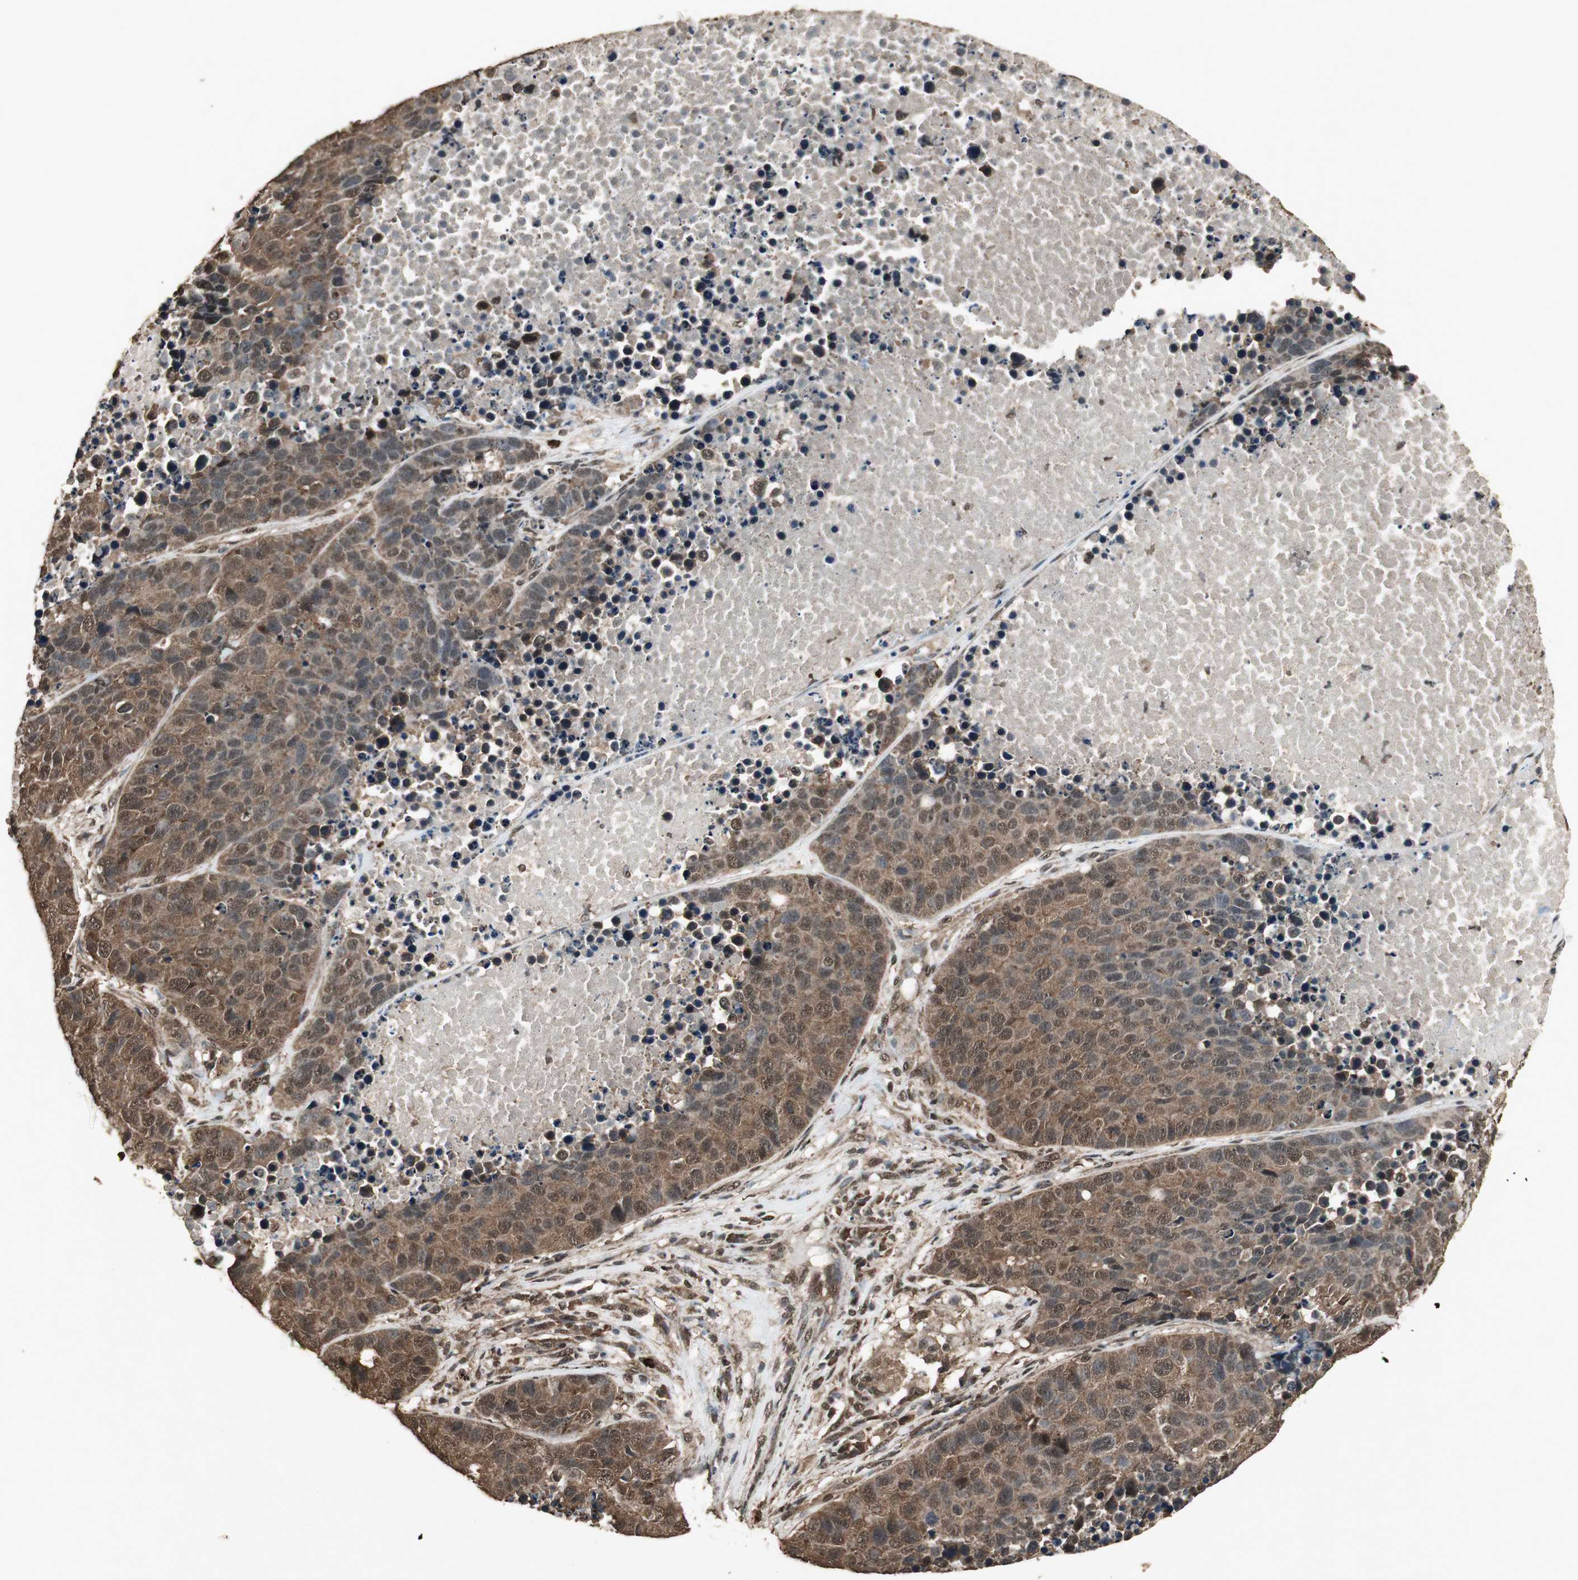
{"staining": {"intensity": "strong", "quantity": ">75%", "location": "cytoplasmic/membranous,nuclear"}, "tissue": "carcinoid", "cell_type": "Tumor cells", "image_type": "cancer", "snomed": [{"axis": "morphology", "description": "Carcinoid, malignant, NOS"}, {"axis": "topography", "description": "Lung"}], "caption": "Immunohistochemistry (DAB (3,3'-diaminobenzidine)) staining of malignant carcinoid displays strong cytoplasmic/membranous and nuclear protein staining in about >75% of tumor cells.", "gene": "PPP1R13B", "patient": {"sex": "male", "age": 60}}